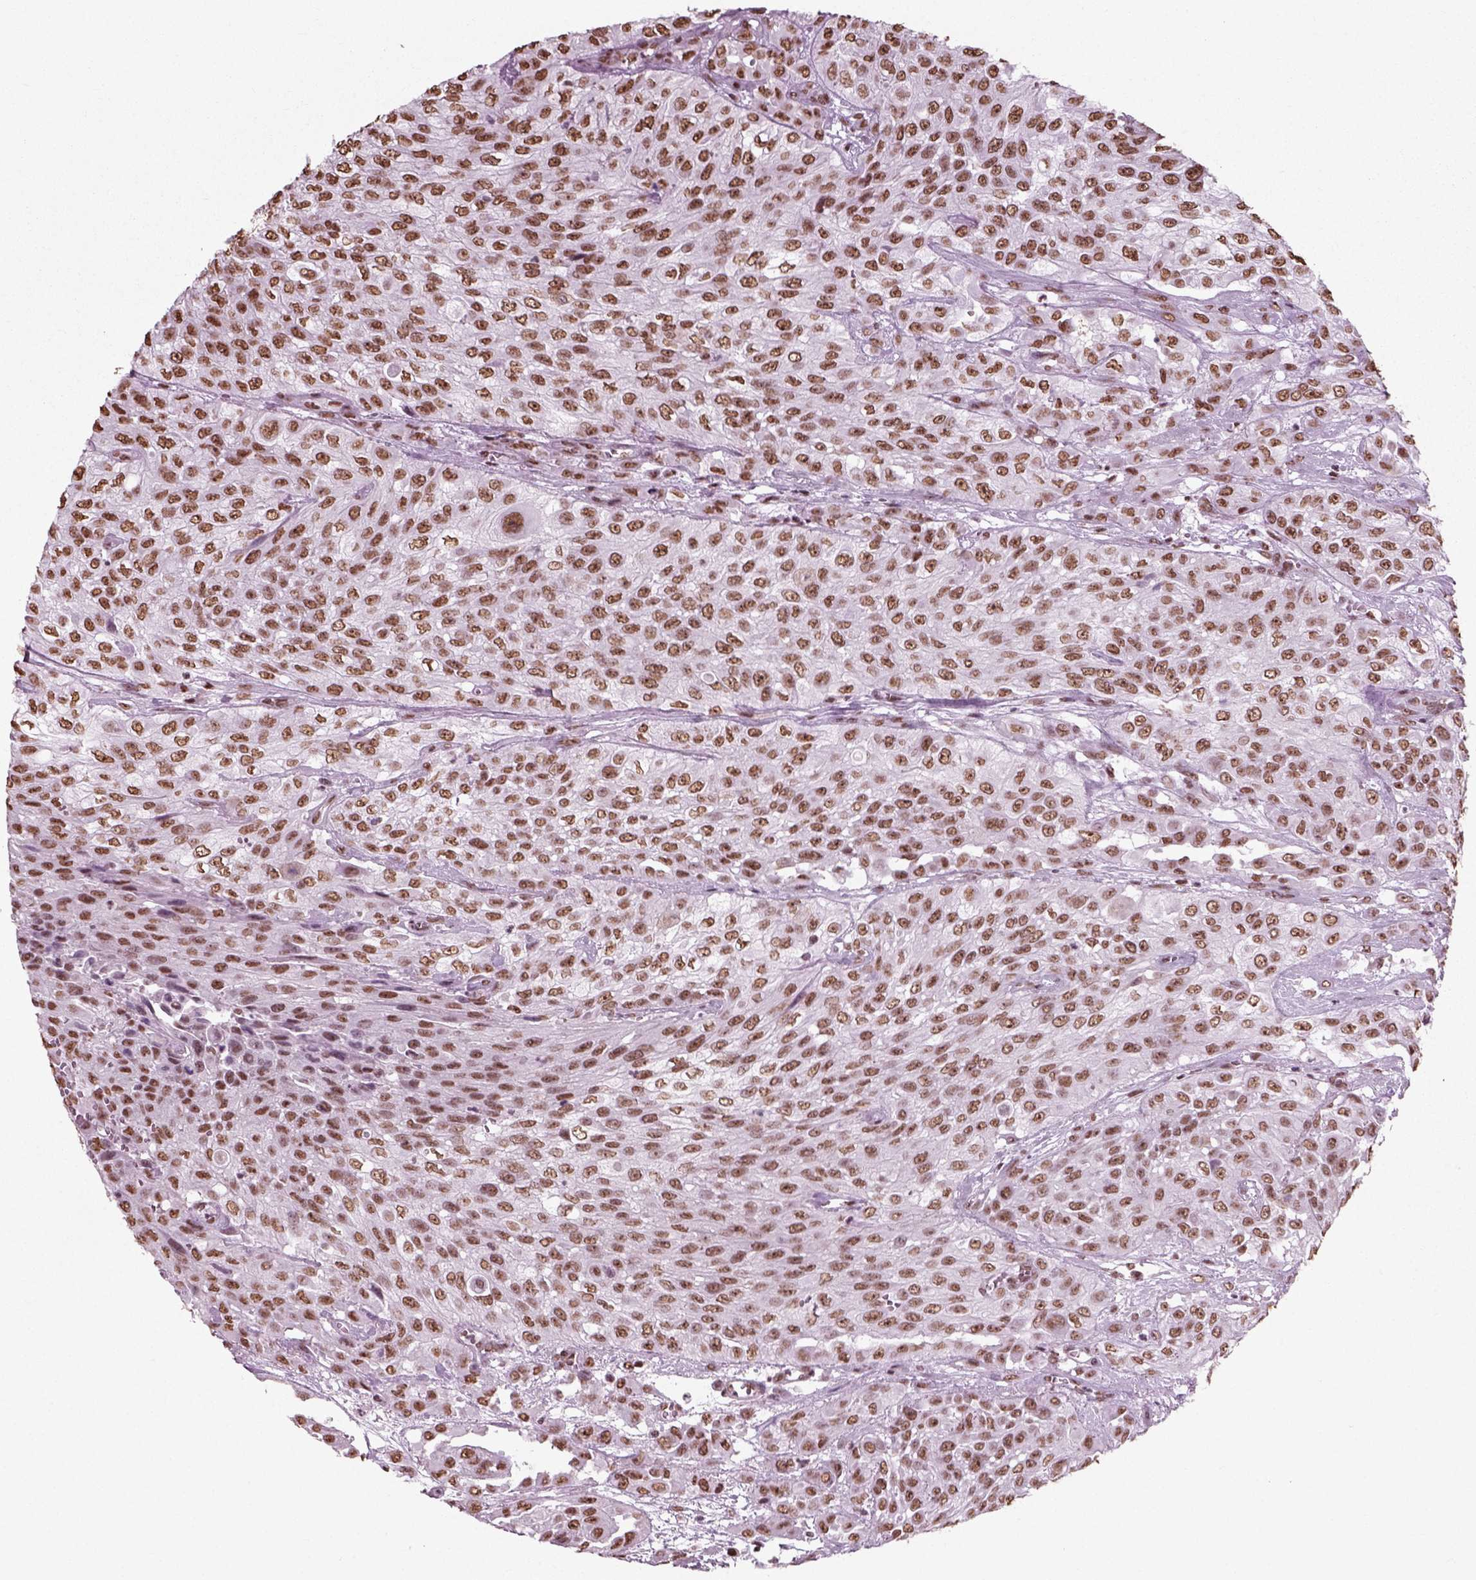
{"staining": {"intensity": "moderate", "quantity": ">75%", "location": "nuclear"}, "tissue": "urothelial cancer", "cell_type": "Tumor cells", "image_type": "cancer", "snomed": [{"axis": "morphology", "description": "Urothelial carcinoma, High grade"}, {"axis": "topography", "description": "Urinary bladder"}], "caption": "This image displays urothelial cancer stained with immunohistochemistry to label a protein in brown. The nuclear of tumor cells show moderate positivity for the protein. Nuclei are counter-stained blue.", "gene": "POLR1H", "patient": {"sex": "male", "age": 57}}